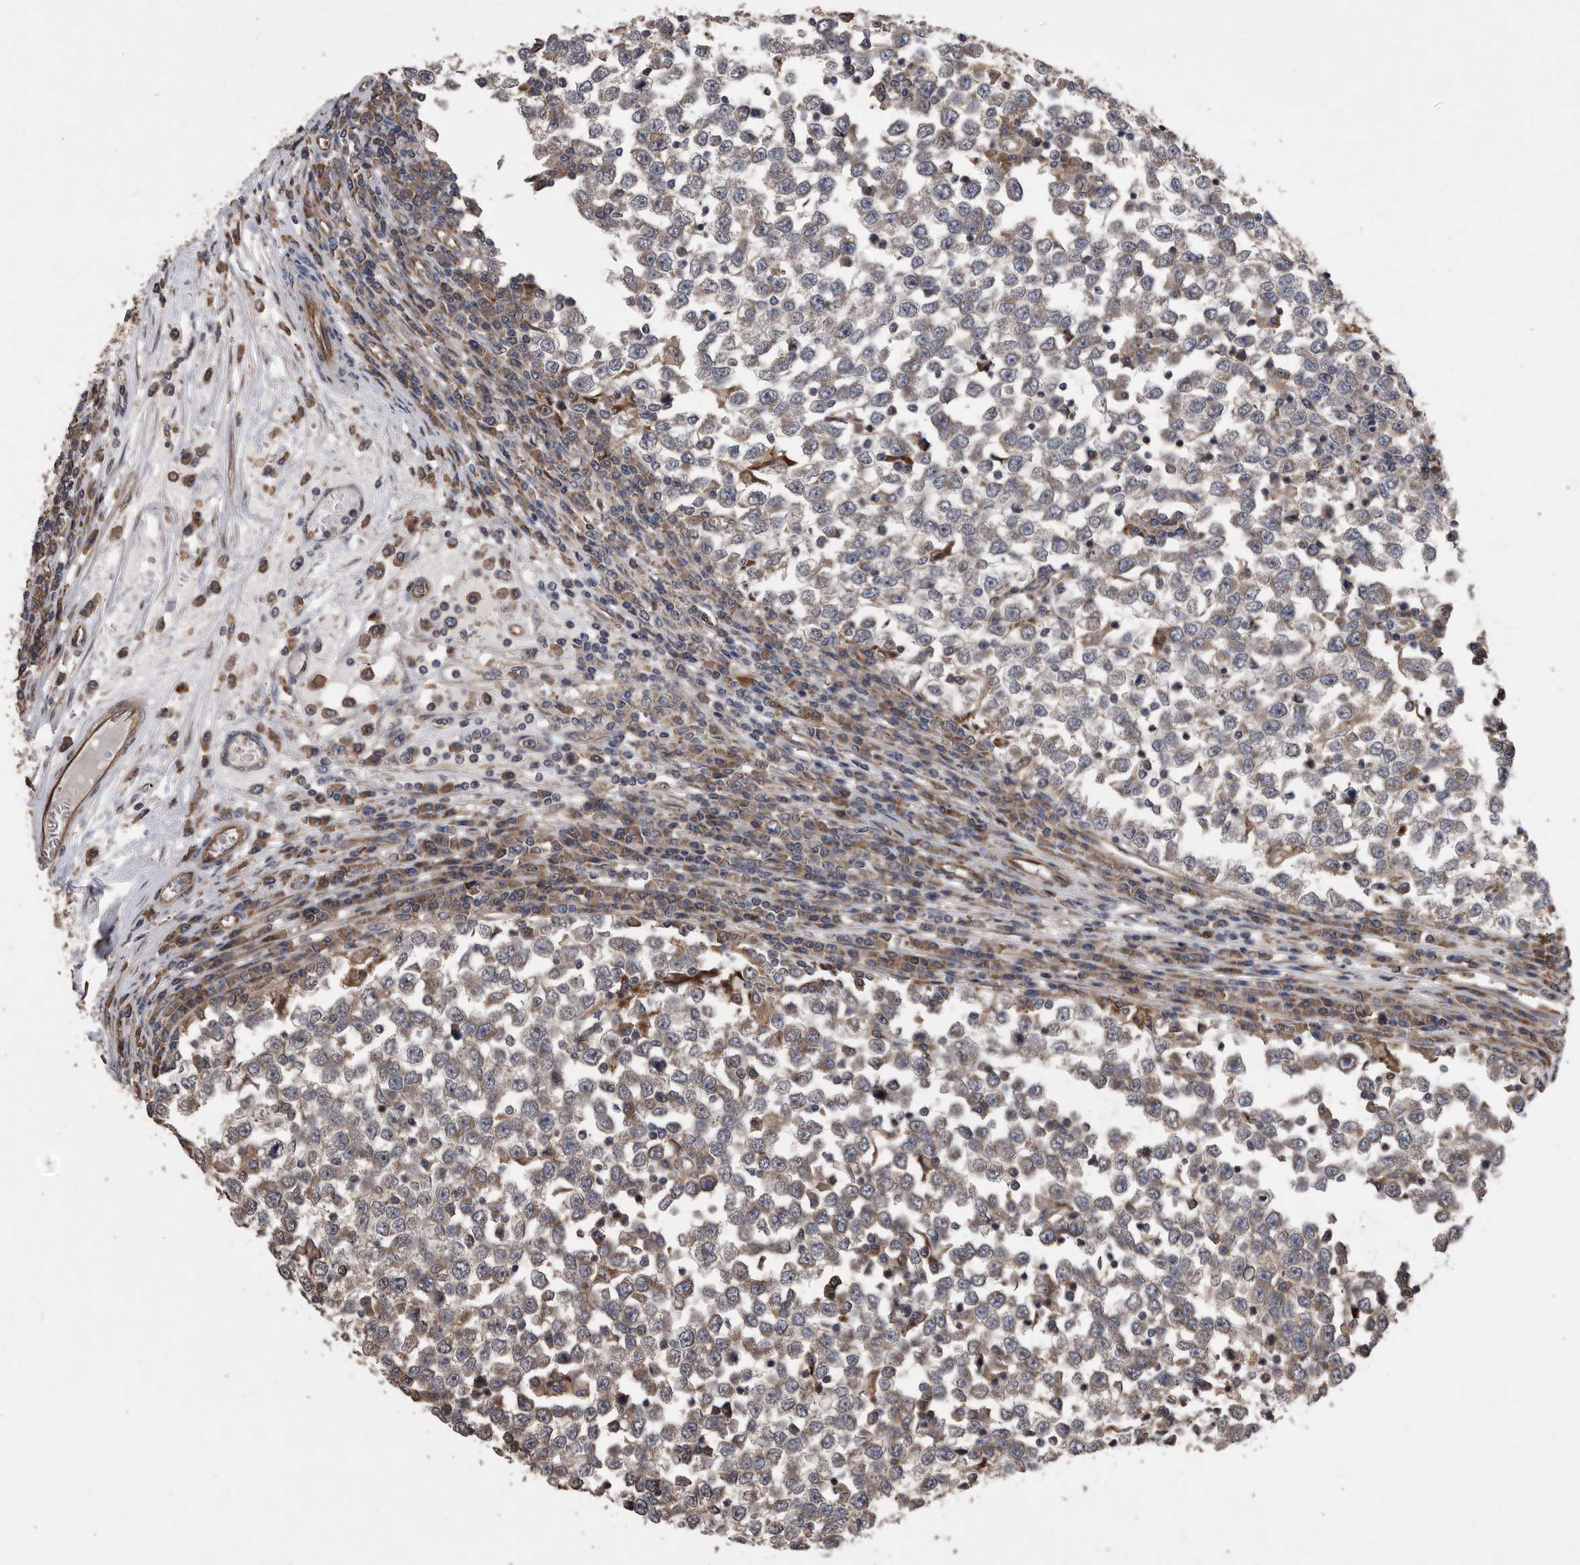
{"staining": {"intensity": "weak", "quantity": "25%-75%", "location": "cytoplasmic/membranous"}, "tissue": "testis cancer", "cell_type": "Tumor cells", "image_type": "cancer", "snomed": [{"axis": "morphology", "description": "Seminoma, NOS"}, {"axis": "topography", "description": "Testis"}], "caption": "Protein staining demonstrates weak cytoplasmic/membranous staining in about 25%-75% of tumor cells in testis seminoma.", "gene": "SERINC2", "patient": {"sex": "male", "age": 65}}